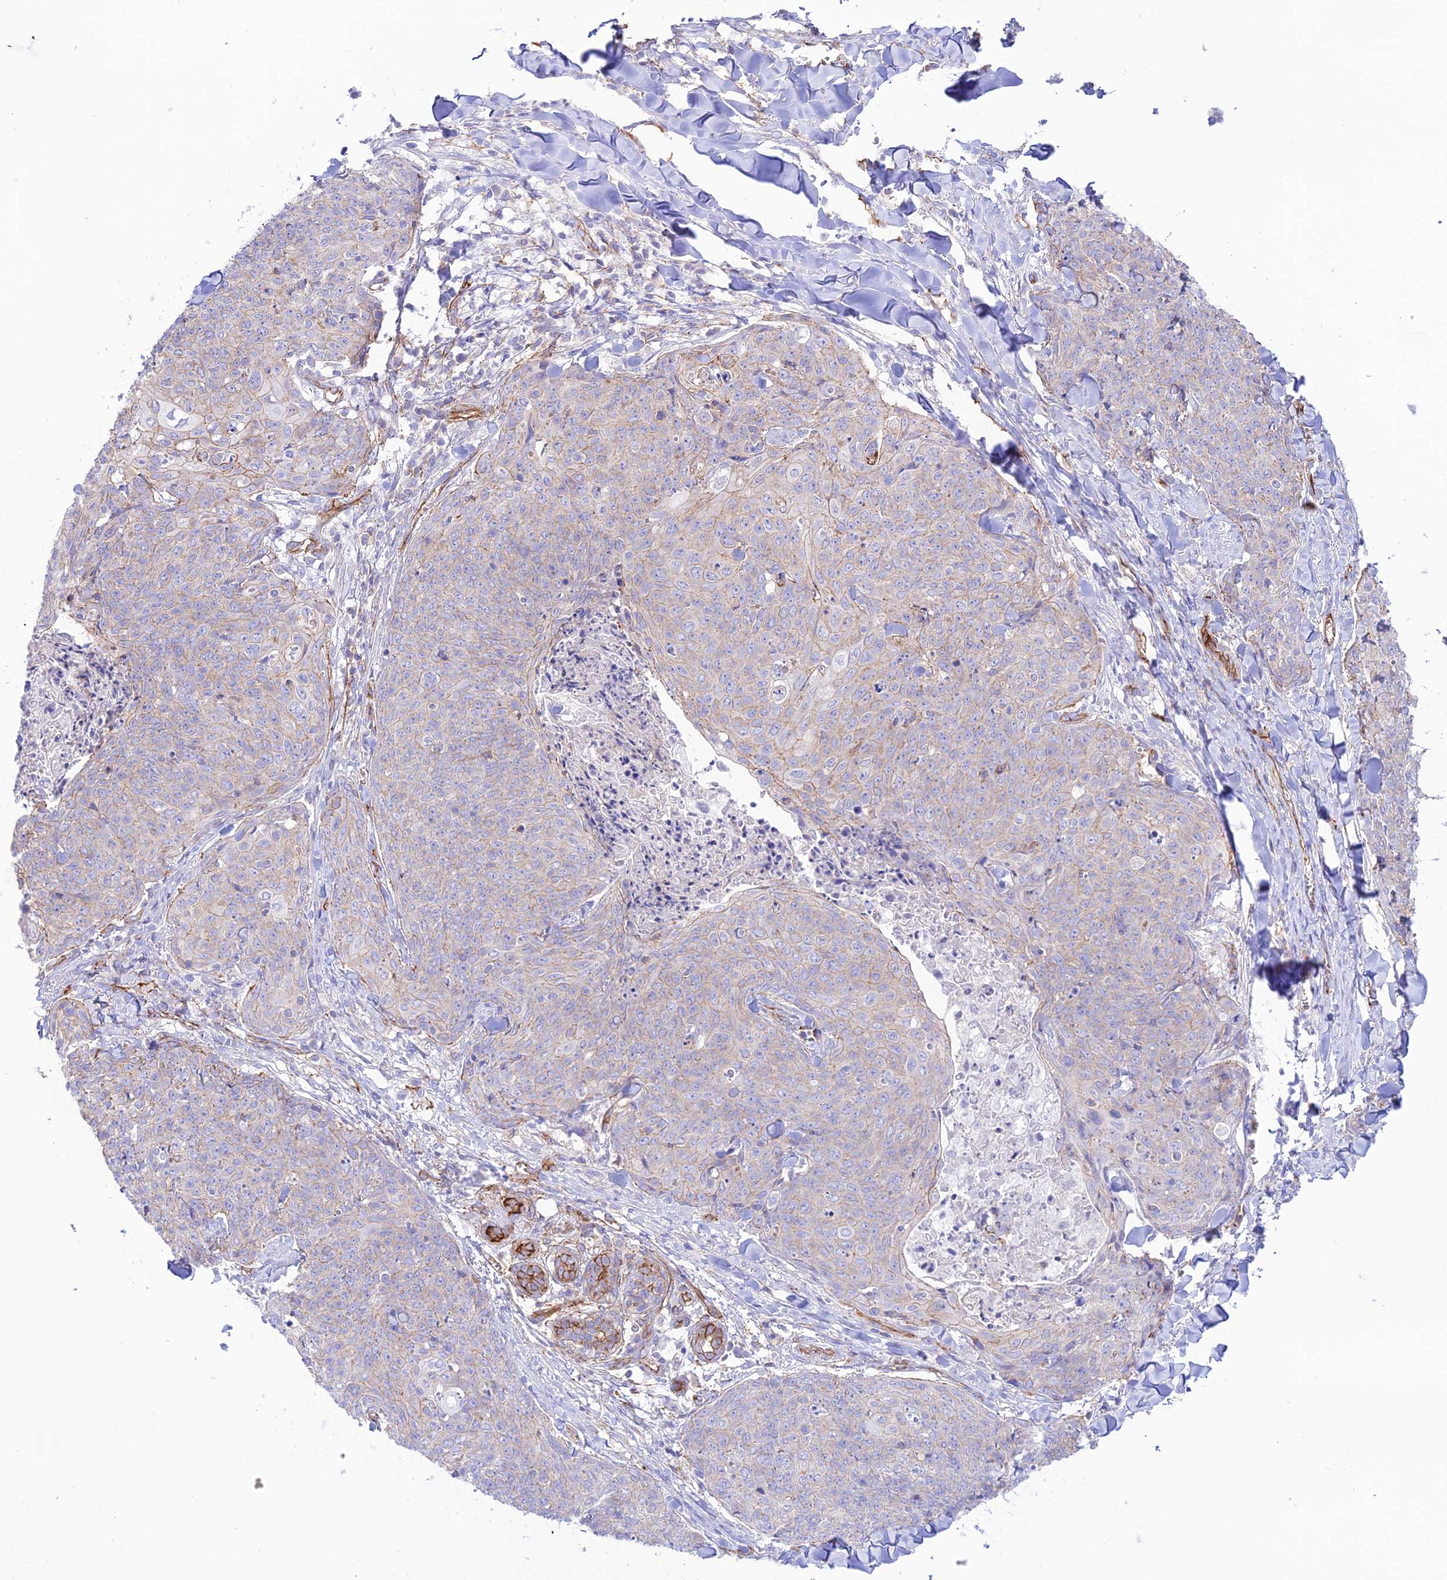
{"staining": {"intensity": "negative", "quantity": "none", "location": "none"}, "tissue": "skin cancer", "cell_type": "Tumor cells", "image_type": "cancer", "snomed": [{"axis": "morphology", "description": "Squamous cell carcinoma, NOS"}, {"axis": "topography", "description": "Skin"}, {"axis": "topography", "description": "Vulva"}], "caption": "This is a photomicrograph of immunohistochemistry staining of skin cancer, which shows no expression in tumor cells.", "gene": "YPEL5", "patient": {"sex": "female", "age": 85}}